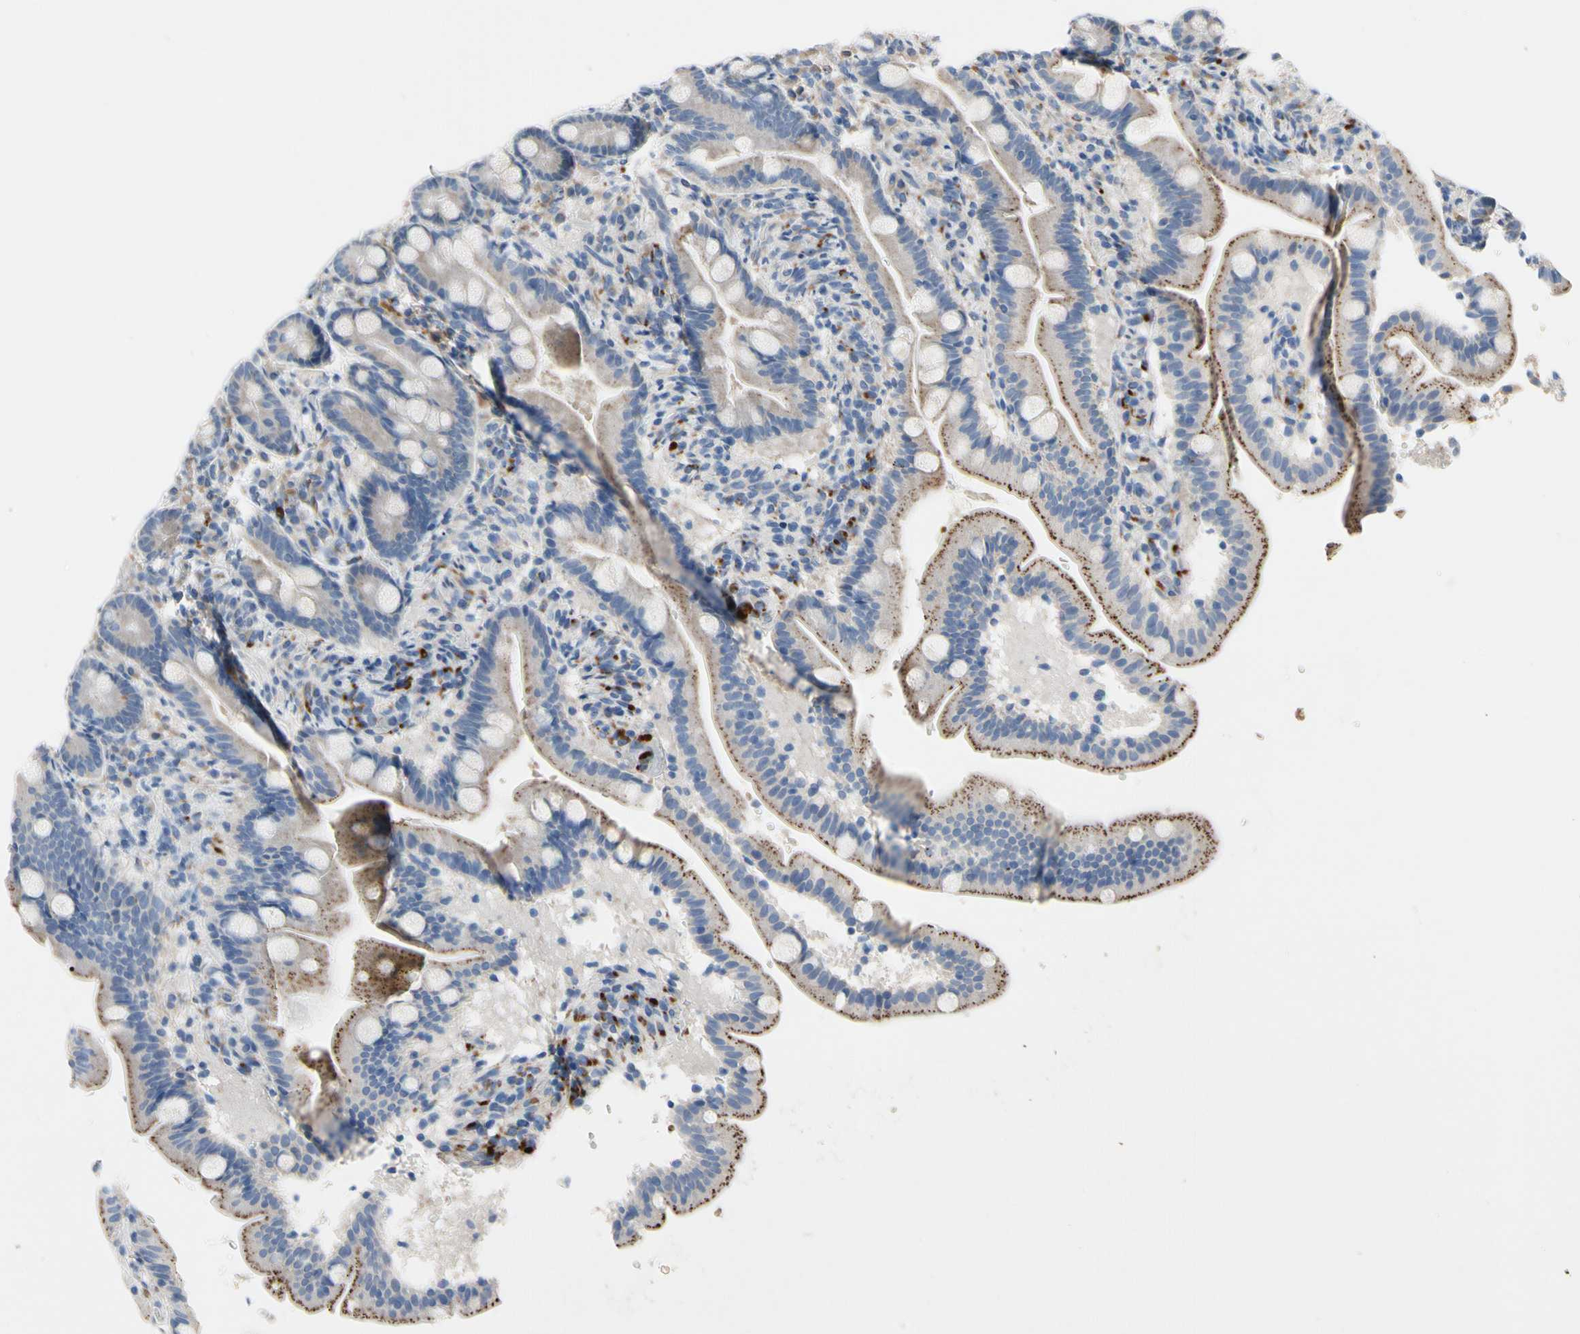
{"staining": {"intensity": "moderate", "quantity": "25%-75%", "location": "cytoplasmic/membranous"}, "tissue": "duodenum", "cell_type": "Glandular cells", "image_type": "normal", "snomed": [{"axis": "morphology", "description": "Normal tissue, NOS"}, {"axis": "topography", "description": "Duodenum"}], "caption": "DAB immunohistochemical staining of normal human duodenum displays moderate cytoplasmic/membranous protein staining in approximately 25%-75% of glandular cells.", "gene": "RETSAT", "patient": {"sex": "male", "age": 54}}